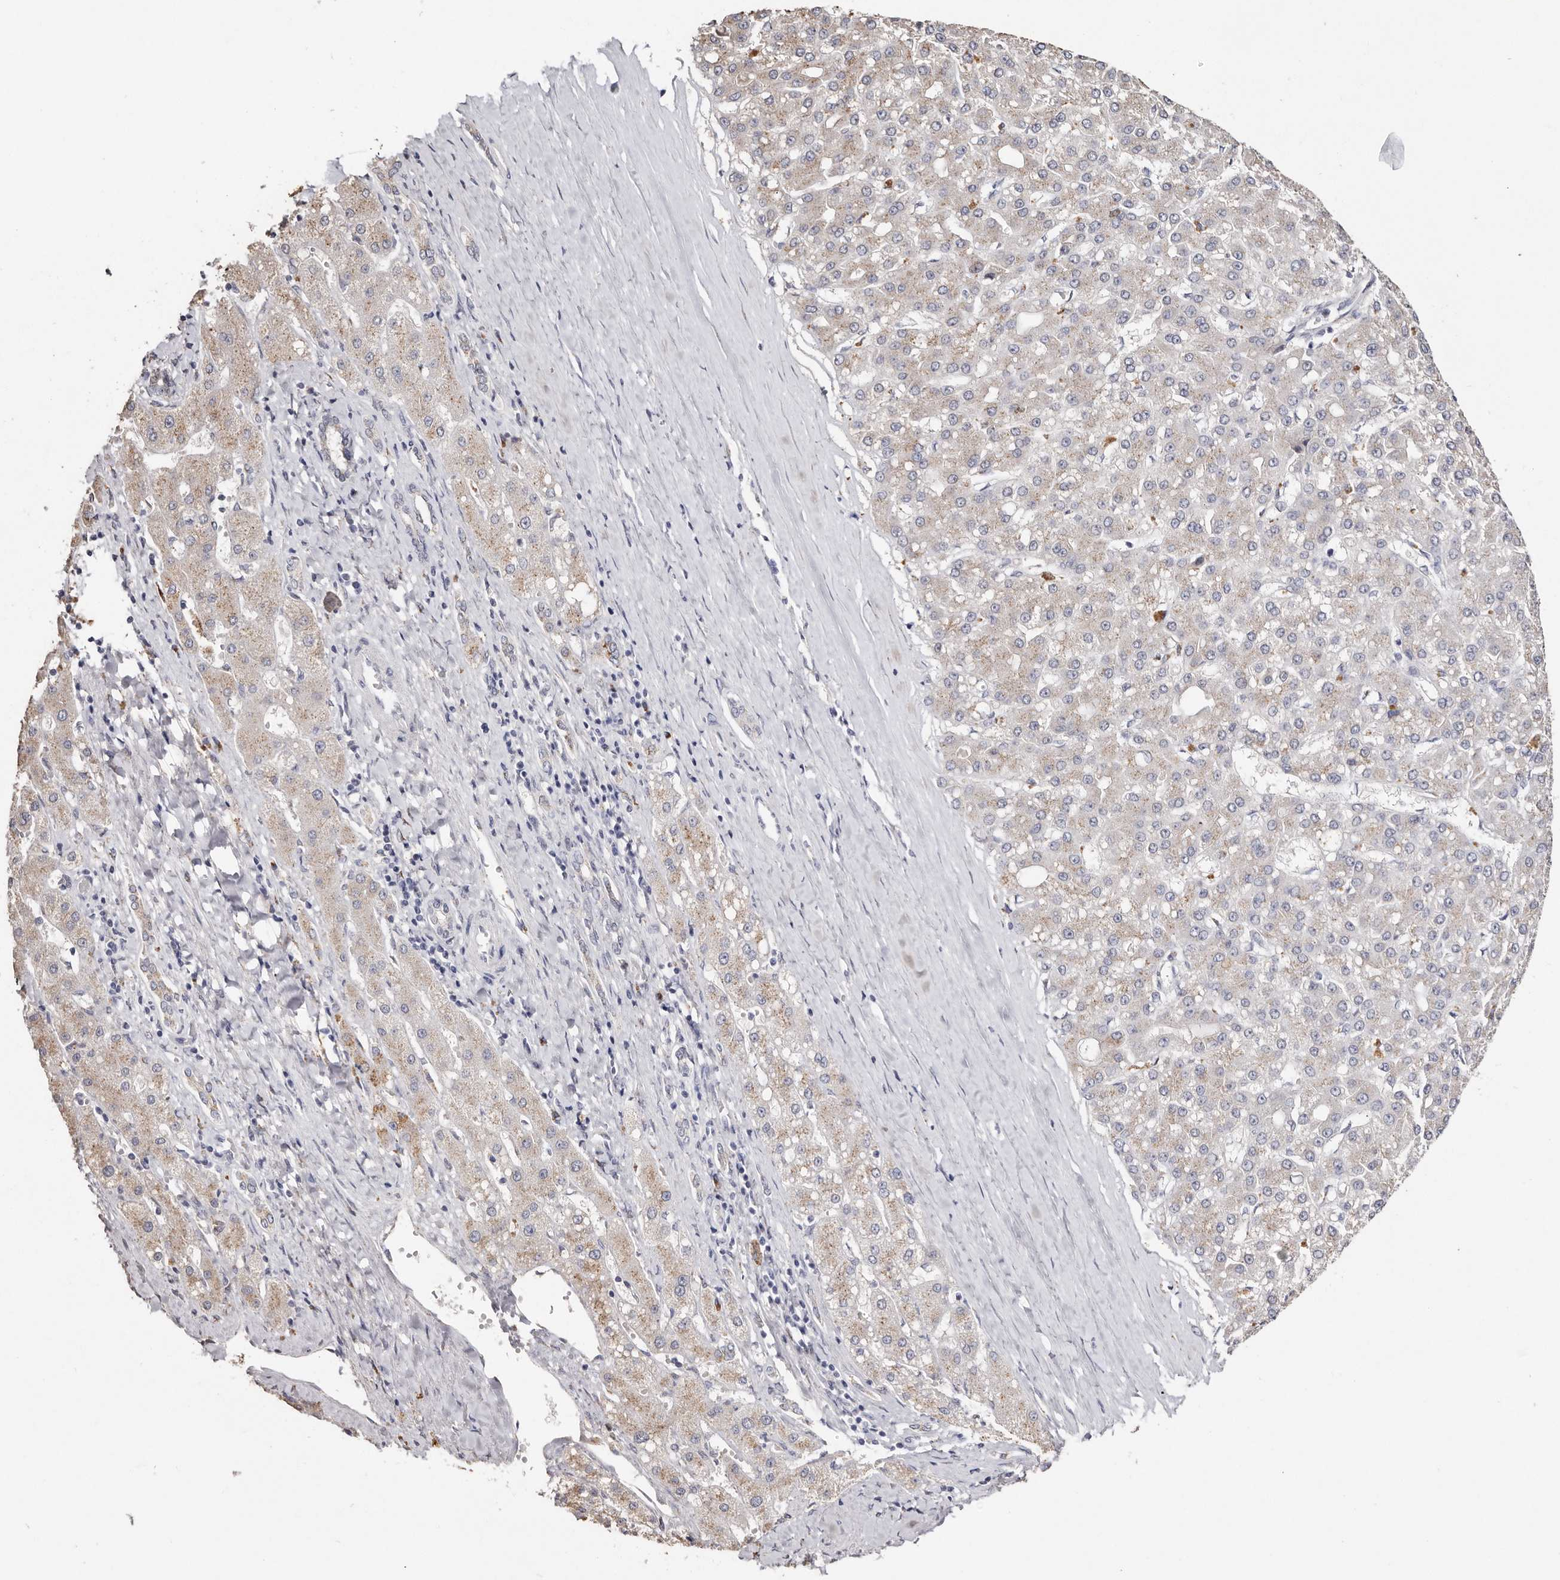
{"staining": {"intensity": "weak", "quantity": "<25%", "location": "cytoplasmic/membranous"}, "tissue": "liver cancer", "cell_type": "Tumor cells", "image_type": "cancer", "snomed": [{"axis": "morphology", "description": "Carcinoma, Hepatocellular, NOS"}, {"axis": "topography", "description": "Liver"}], "caption": "Liver cancer stained for a protein using immunohistochemistry (IHC) shows no staining tumor cells.", "gene": "LGALS7B", "patient": {"sex": "male", "age": 67}}